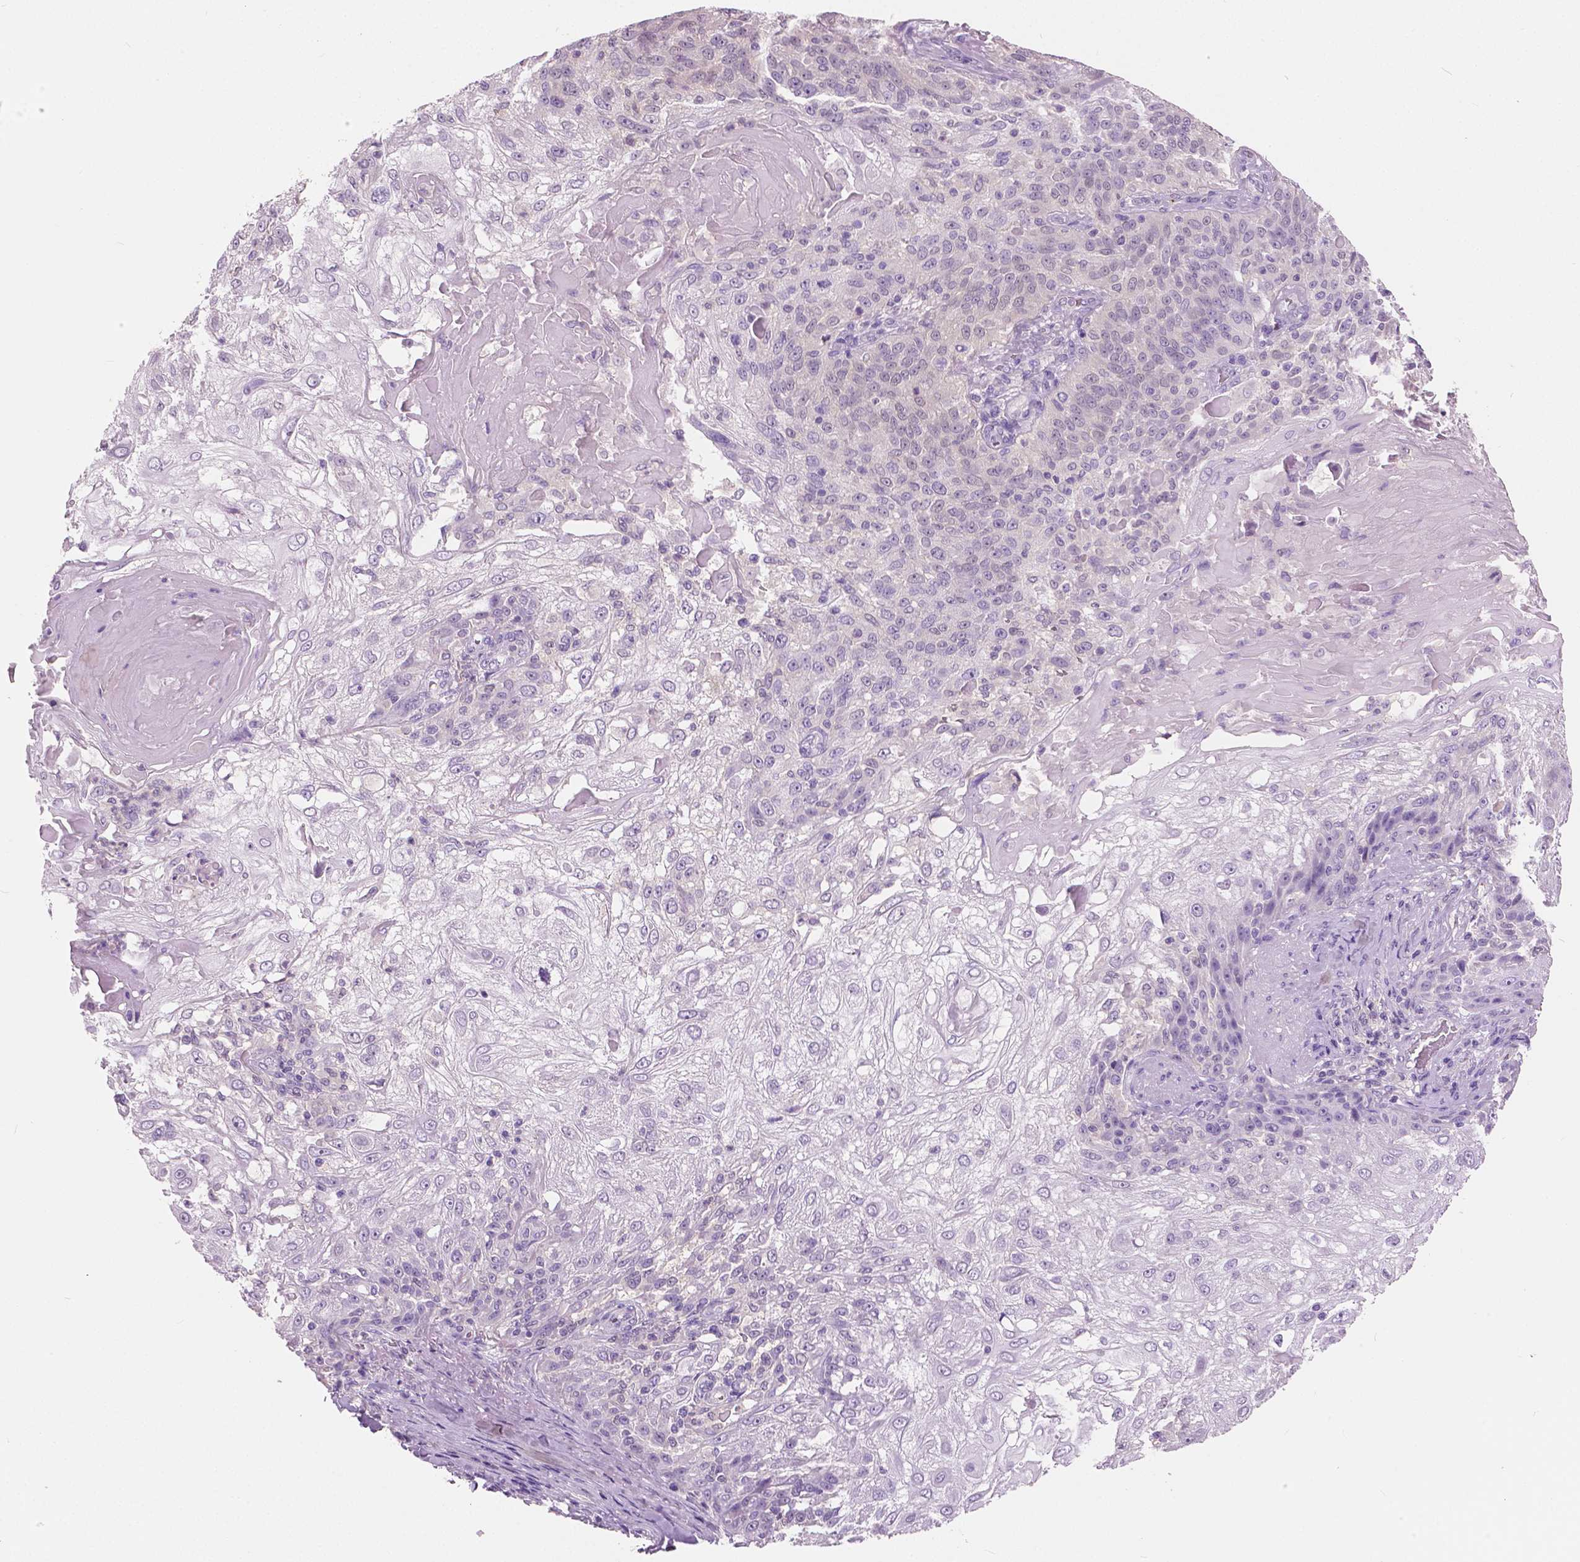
{"staining": {"intensity": "negative", "quantity": "none", "location": "none"}, "tissue": "skin cancer", "cell_type": "Tumor cells", "image_type": "cancer", "snomed": [{"axis": "morphology", "description": "Normal tissue, NOS"}, {"axis": "morphology", "description": "Squamous cell carcinoma, NOS"}, {"axis": "topography", "description": "Skin"}], "caption": "This is an immunohistochemistry micrograph of human skin cancer (squamous cell carcinoma). There is no staining in tumor cells.", "gene": "TKFC", "patient": {"sex": "female", "age": 83}}